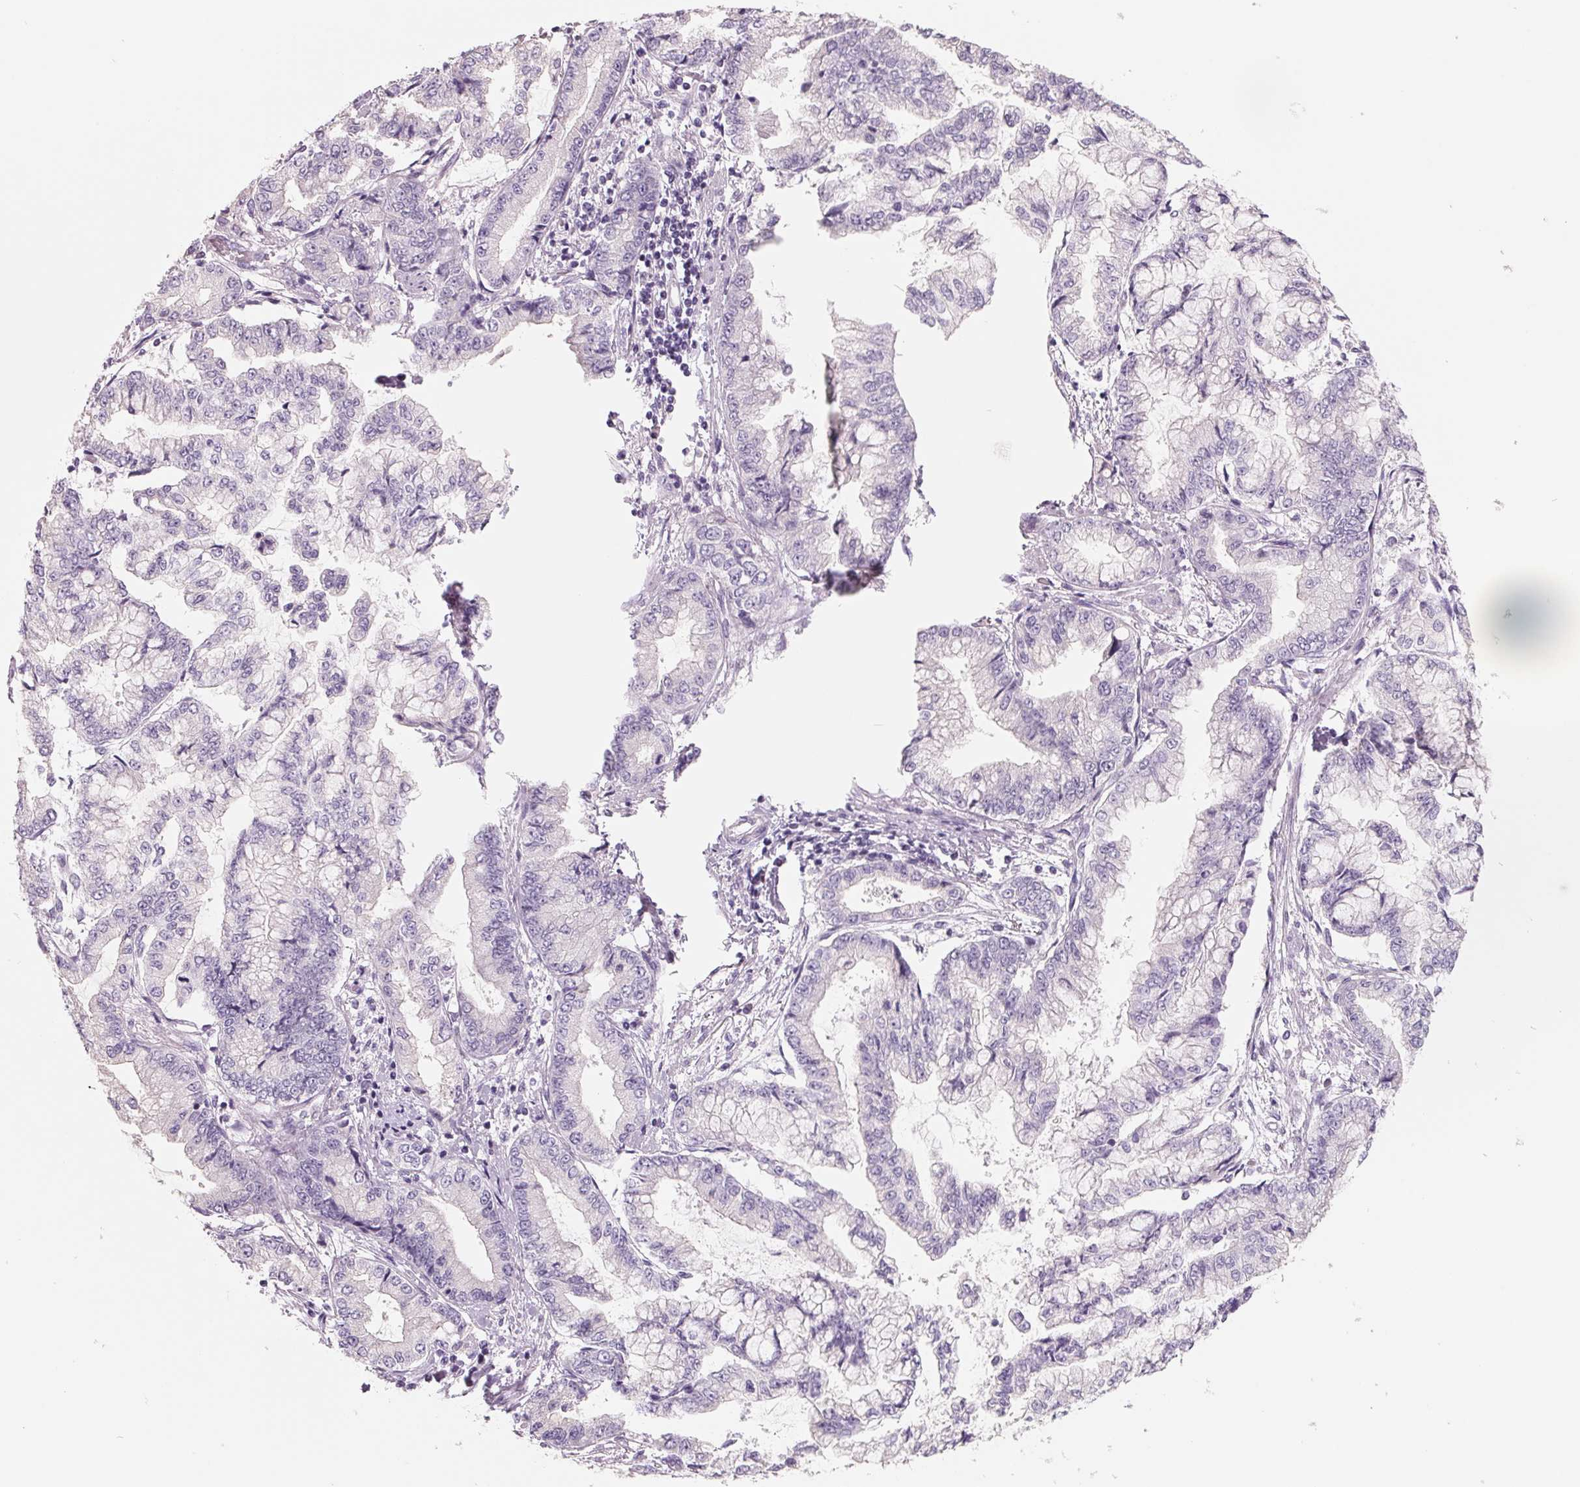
{"staining": {"intensity": "negative", "quantity": "none", "location": "none"}, "tissue": "stomach cancer", "cell_type": "Tumor cells", "image_type": "cancer", "snomed": [{"axis": "morphology", "description": "Adenocarcinoma, NOS"}, {"axis": "topography", "description": "Stomach, upper"}], "caption": "This is a image of immunohistochemistry (IHC) staining of stomach adenocarcinoma, which shows no staining in tumor cells.", "gene": "FTCD", "patient": {"sex": "female", "age": 74}}